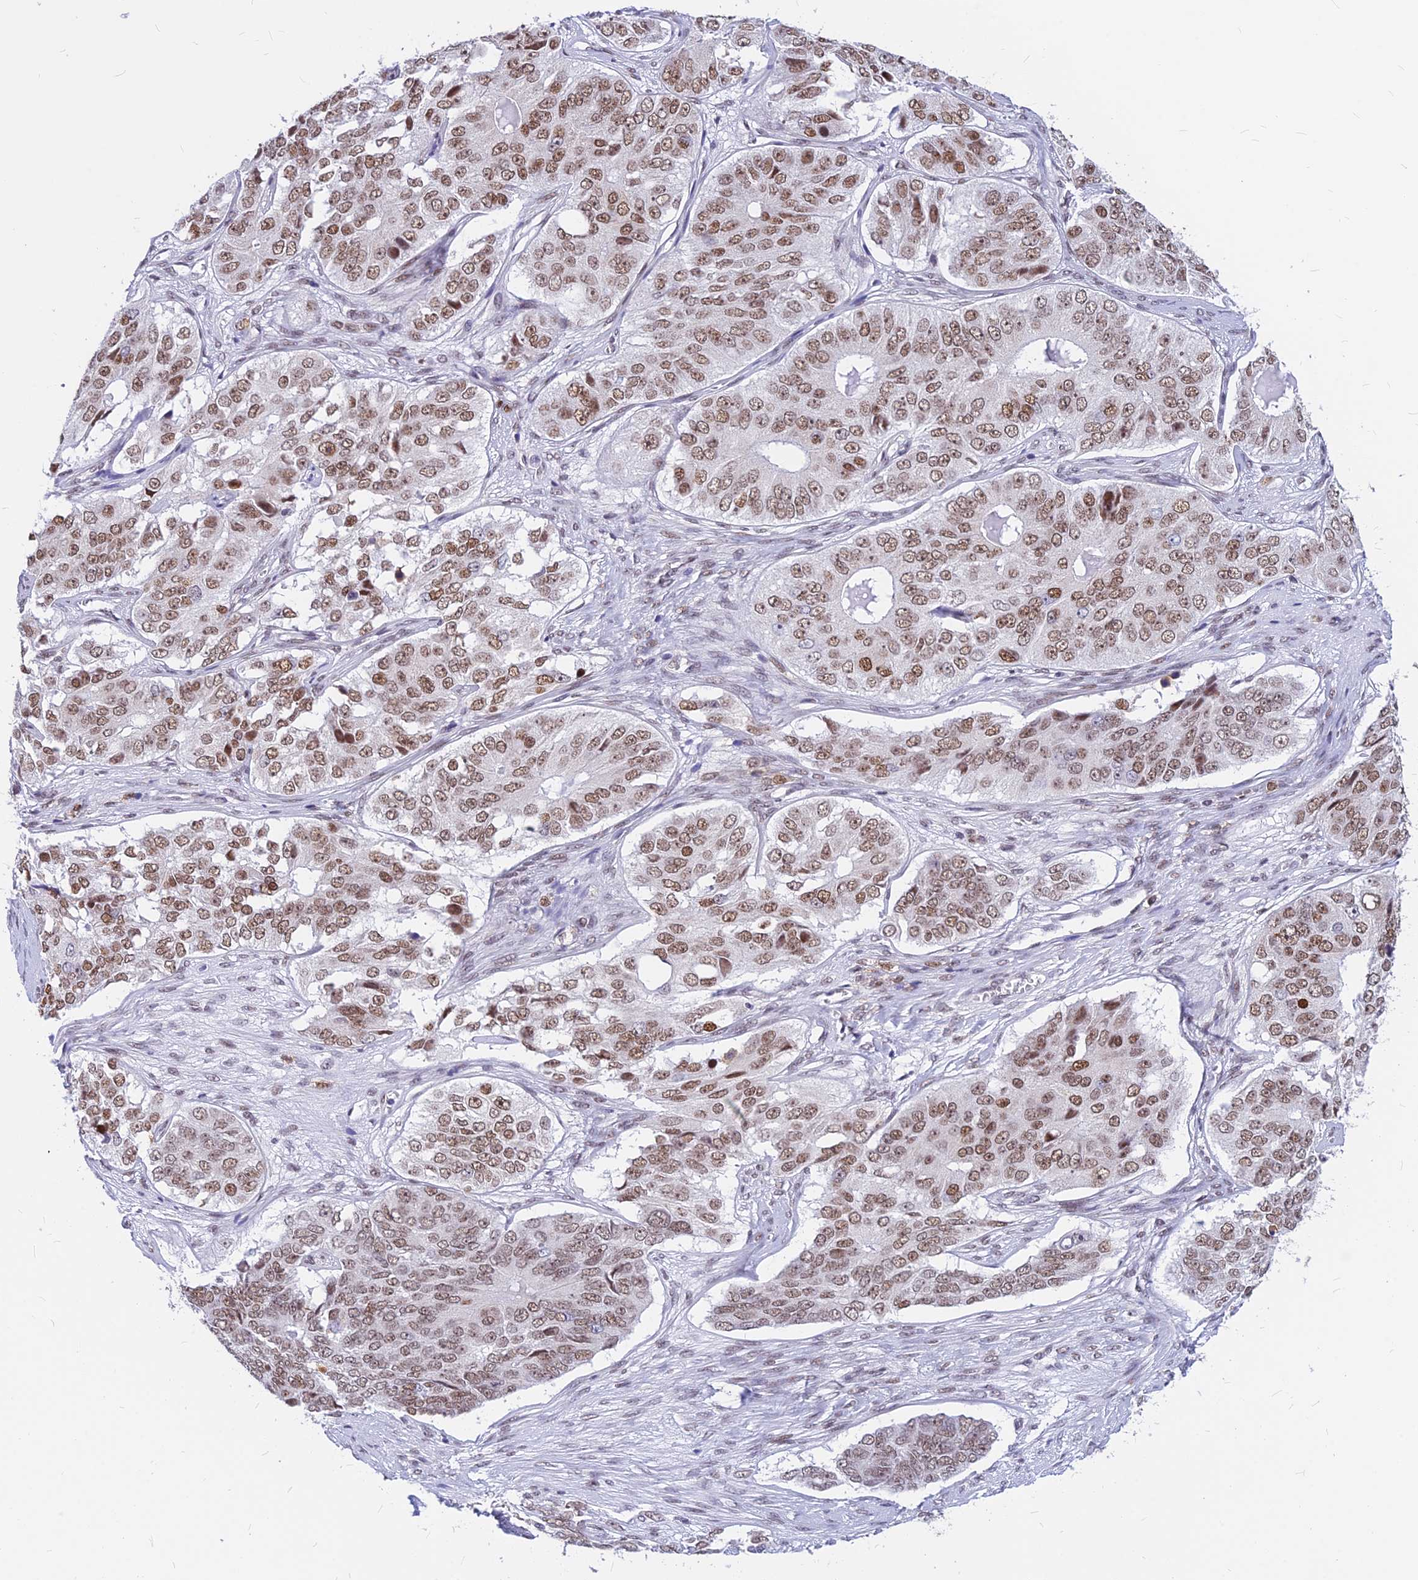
{"staining": {"intensity": "moderate", "quantity": ">75%", "location": "nuclear"}, "tissue": "ovarian cancer", "cell_type": "Tumor cells", "image_type": "cancer", "snomed": [{"axis": "morphology", "description": "Carcinoma, endometroid"}, {"axis": "topography", "description": "Ovary"}], "caption": "Human ovarian cancer (endometroid carcinoma) stained for a protein (brown) reveals moderate nuclear positive staining in approximately >75% of tumor cells.", "gene": "KCTD13", "patient": {"sex": "female", "age": 51}}